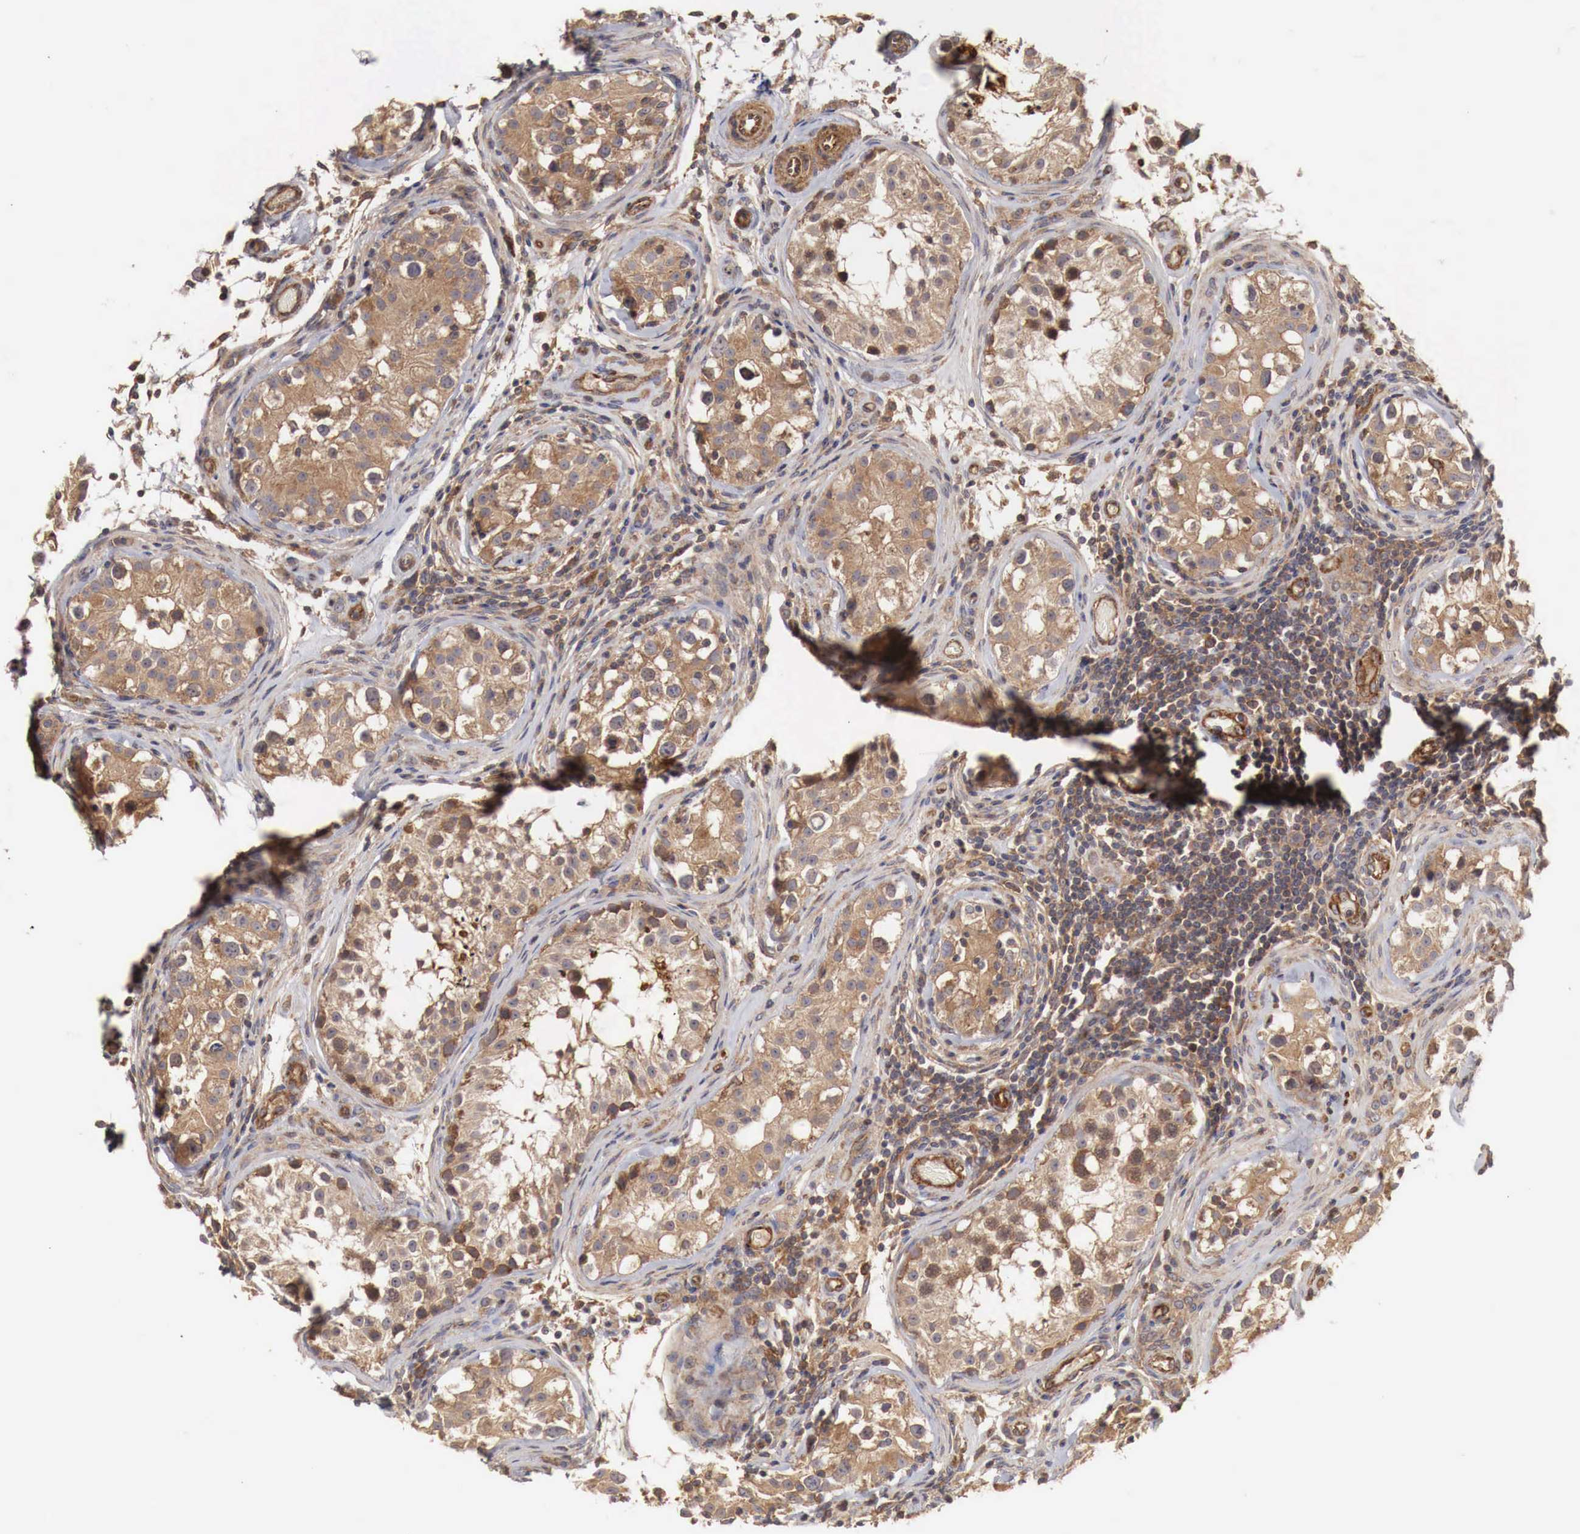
{"staining": {"intensity": "moderate", "quantity": ">75%", "location": "cytoplasmic/membranous"}, "tissue": "testis", "cell_type": "Cells in seminiferous ducts", "image_type": "normal", "snomed": [{"axis": "morphology", "description": "Normal tissue, NOS"}, {"axis": "topography", "description": "Testis"}], "caption": "About >75% of cells in seminiferous ducts in unremarkable human testis demonstrate moderate cytoplasmic/membranous protein expression as visualized by brown immunohistochemical staining.", "gene": "ARMCX4", "patient": {"sex": "male", "age": 24}}